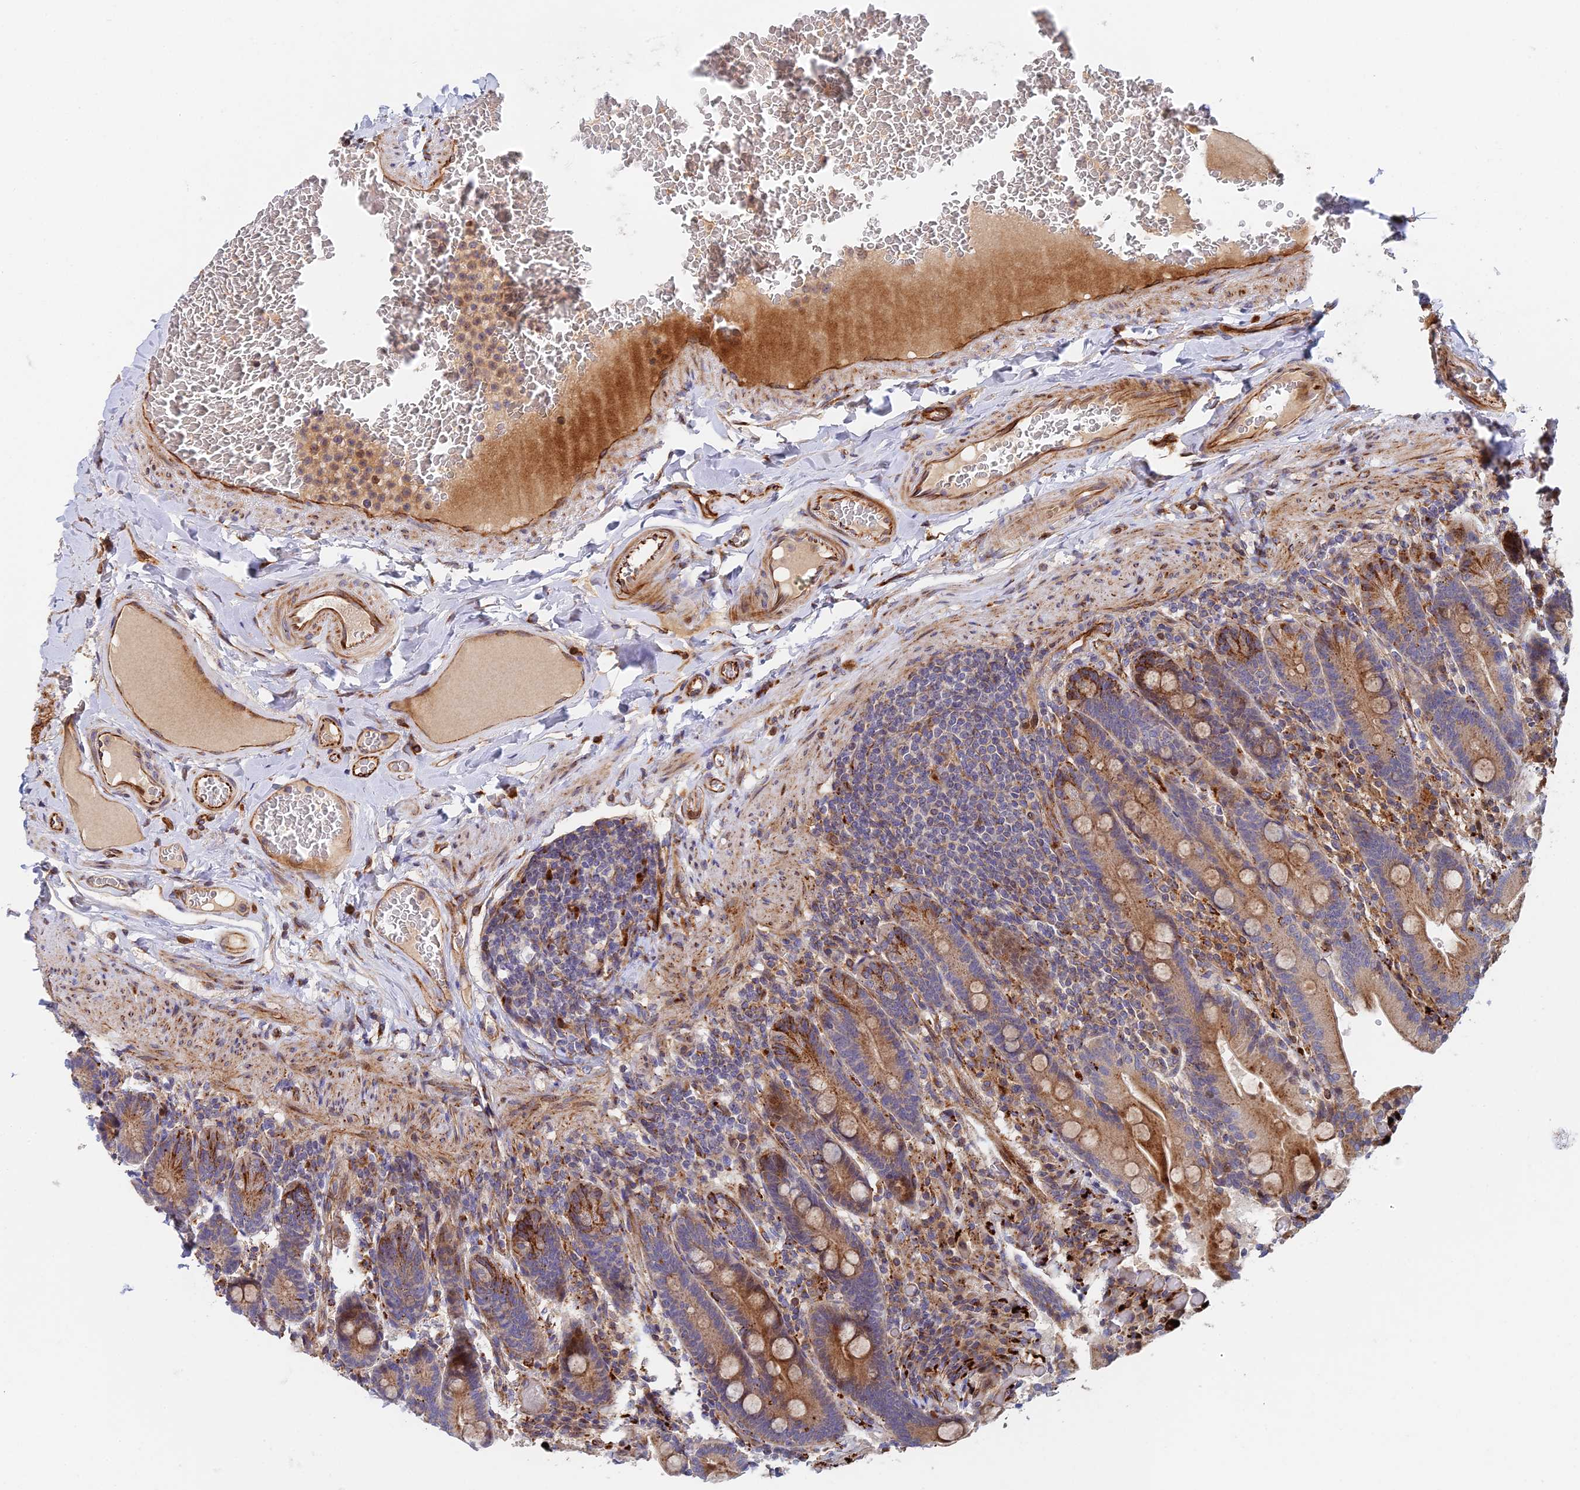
{"staining": {"intensity": "moderate", "quantity": ">75%", "location": "cytoplasmic/membranous"}, "tissue": "duodenum", "cell_type": "Glandular cells", "image_type": "normal", "snomed": [{"axis": "morphology", "description": "Normal tissue, NOS"}, {"axis": "topography", "description": "Duodenum"}], "caption": "This micrograph shows immunohistochemistry (IHC) staining of unremarkable human duodenum, with medium moderate cytoplasmic/membranous positivity in approximately >75% of glandular cells.", "gene": "PPP2R3C", "patient": {"sex": "female", "age": 62}}